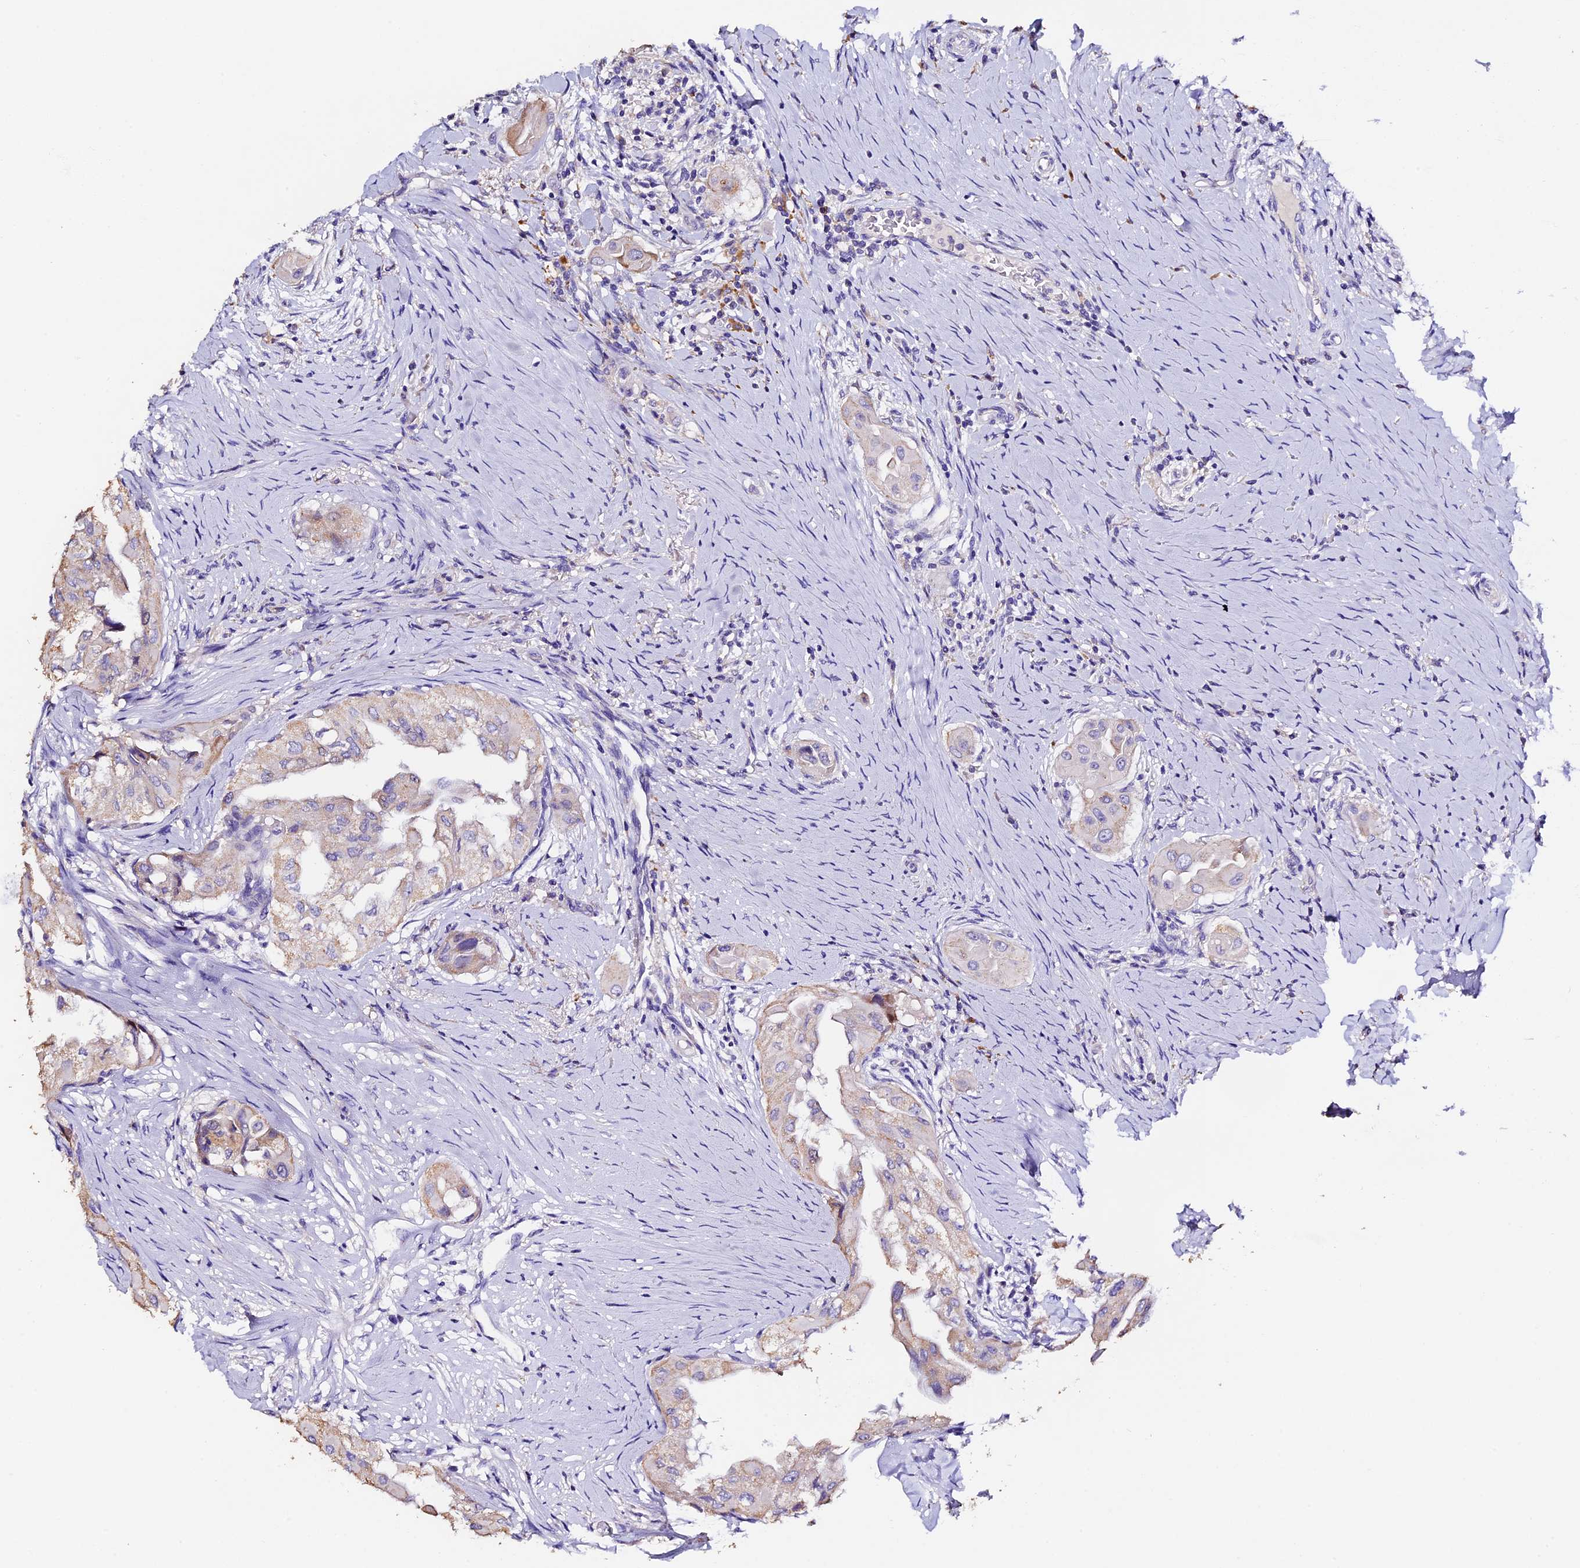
{"staining": {"intensity": "weak", "quantity": "<25%", "location": "cytoplasmic/membranous"}, "tissue": "thyroid cancer", "cell_type": "Tumor cells", "image_type": "cancer", "snomed": [{"axis": "morphology", "description": "Papillary adenocarcinoma, NOS"}, {"axis": "topography", "description": "Thyroid gland"}], "caption": "An image of papillary adenocarcinoma (thyroid) stained for a protein exhibits no brown staining in tumor cells.", "gene": "FBXW9", "patient": {"sex": "female", "age": 59}}